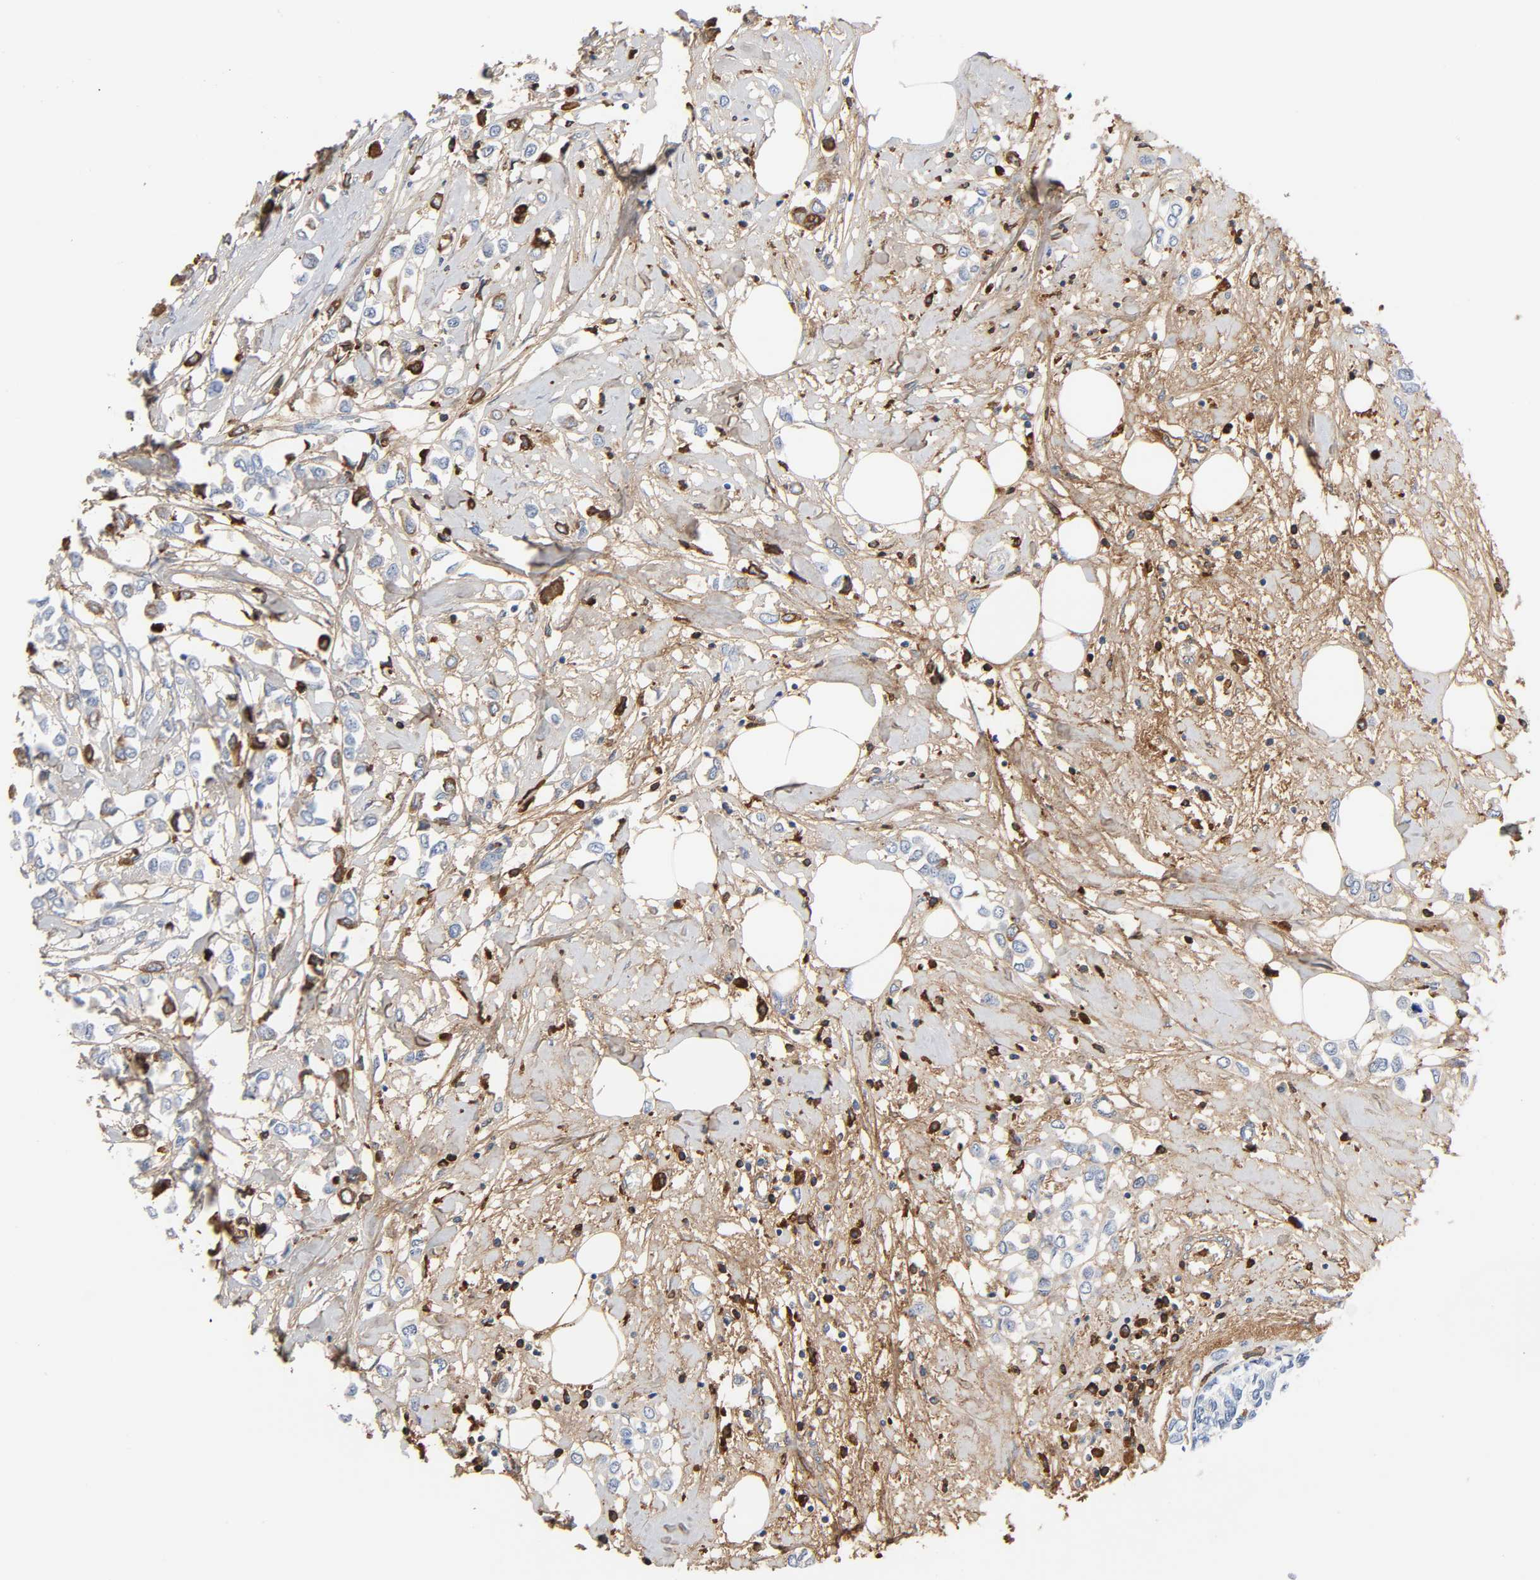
{"staining": {"intensity": "strong", "quantity": "25%-75%", "location": "cytoplasmic/membranous"}, "tissue": "breast cancer", "cell_type": "Tumor cells", "image_type": "cancer", "snomed": [{"axis": "morphology", "description": "Lobular carcinoma"}, {"axis": "topography", "description": "Breast"}], "caption": "Strong cytoplasmic/membranous protein staining is appreciated in about 25%-75% of tumor cells in lobular carcinoma (breast).", "gene": "C3", "patient": {"sex": "female", "age": 51}}